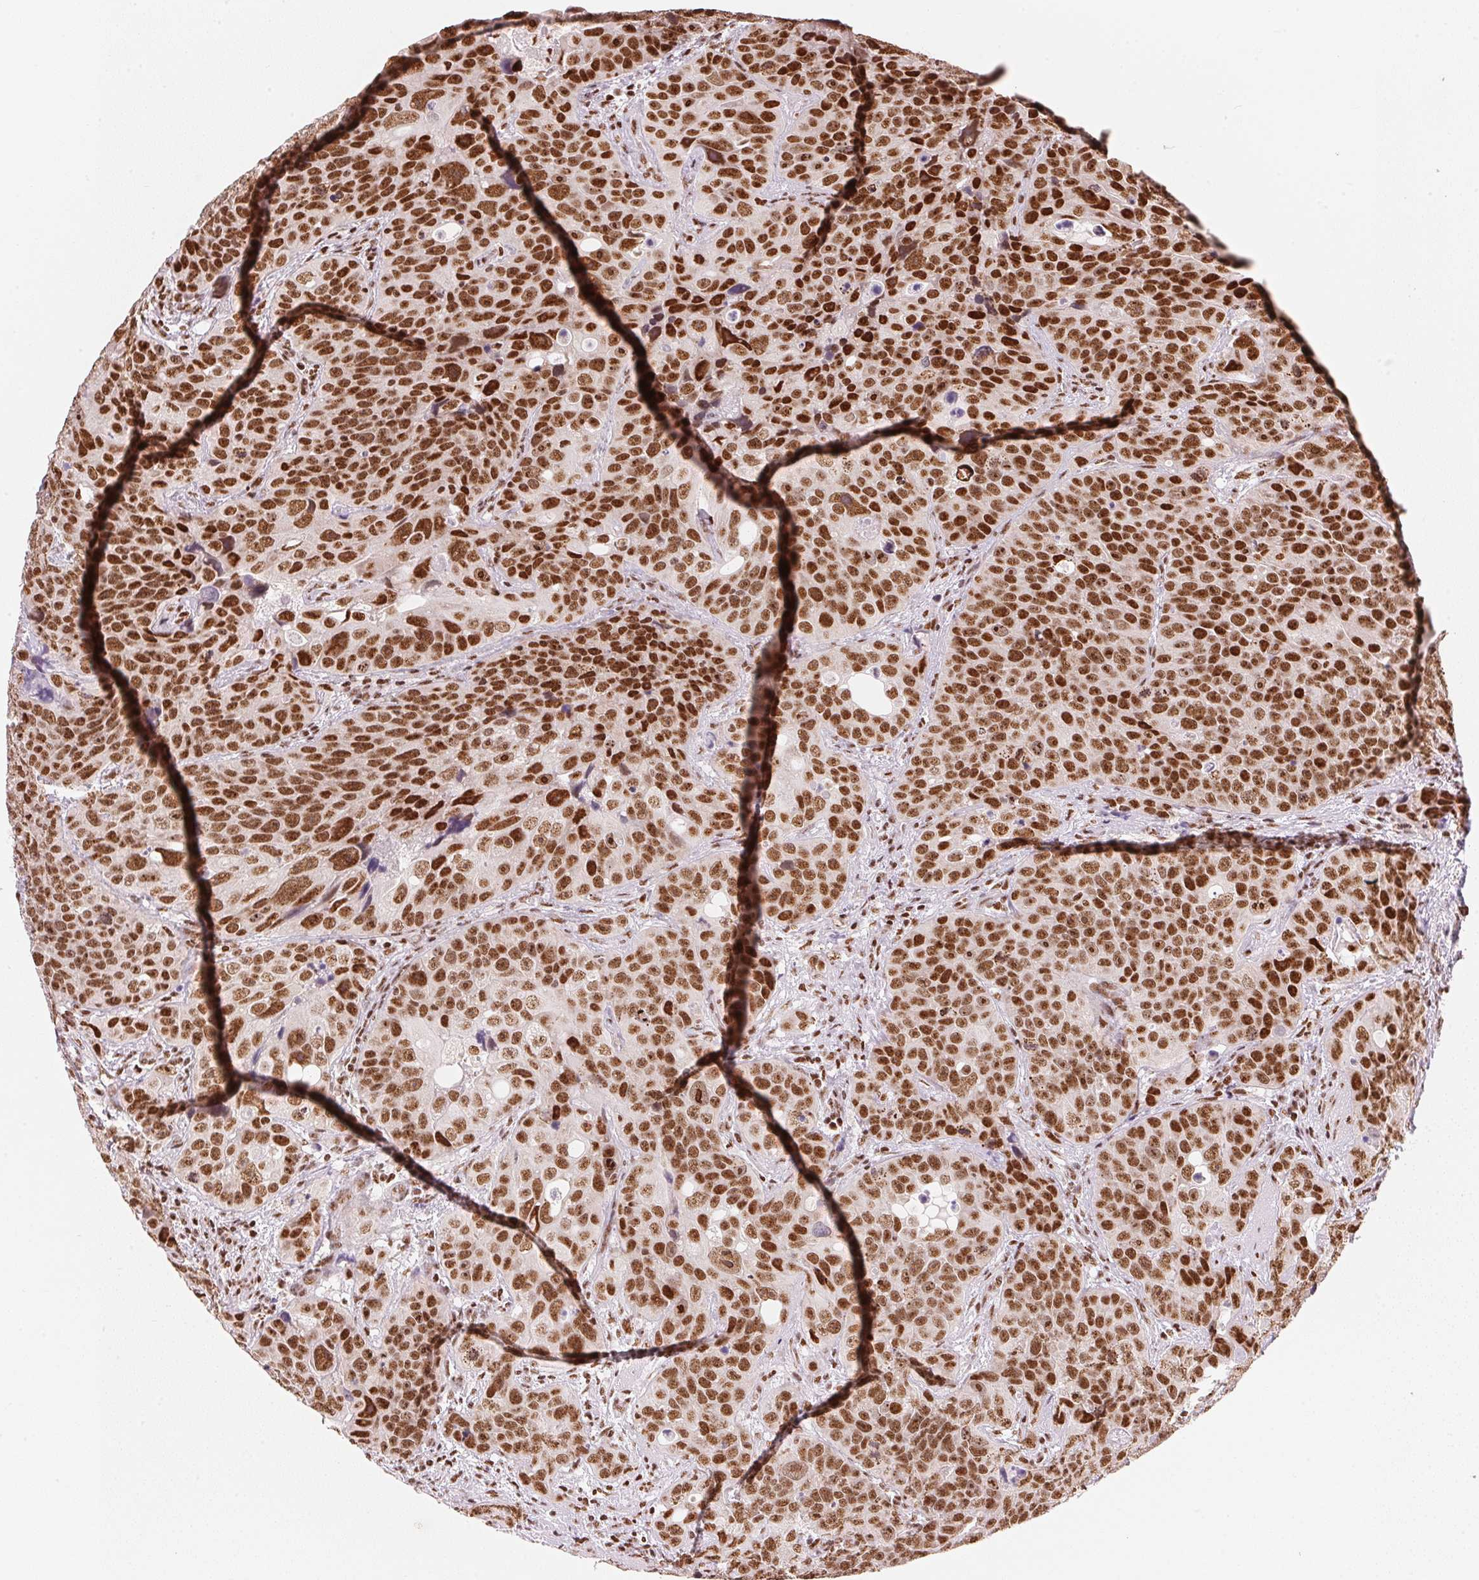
{"staining": {"intensity": "strong", "quantity": ">75%", "location": "nuclear"}, "tissue": "urothelial cancer", "cell_type": "Tumor cells", "image_type": "cancer", "snomed": [{"axis": "morphology", "description": "Urothelial carcinoma, NOS"}, {"axis": "topography", "description": "Urinary bladder"}], "caption": "Protein staining by immunohistochemistry displays strong nuclear positivity in approximately >75% of tumor cells in transitional cell carcinoma.", "gene": "NXF1", "patient": {"sex": "male", "age": 52}}